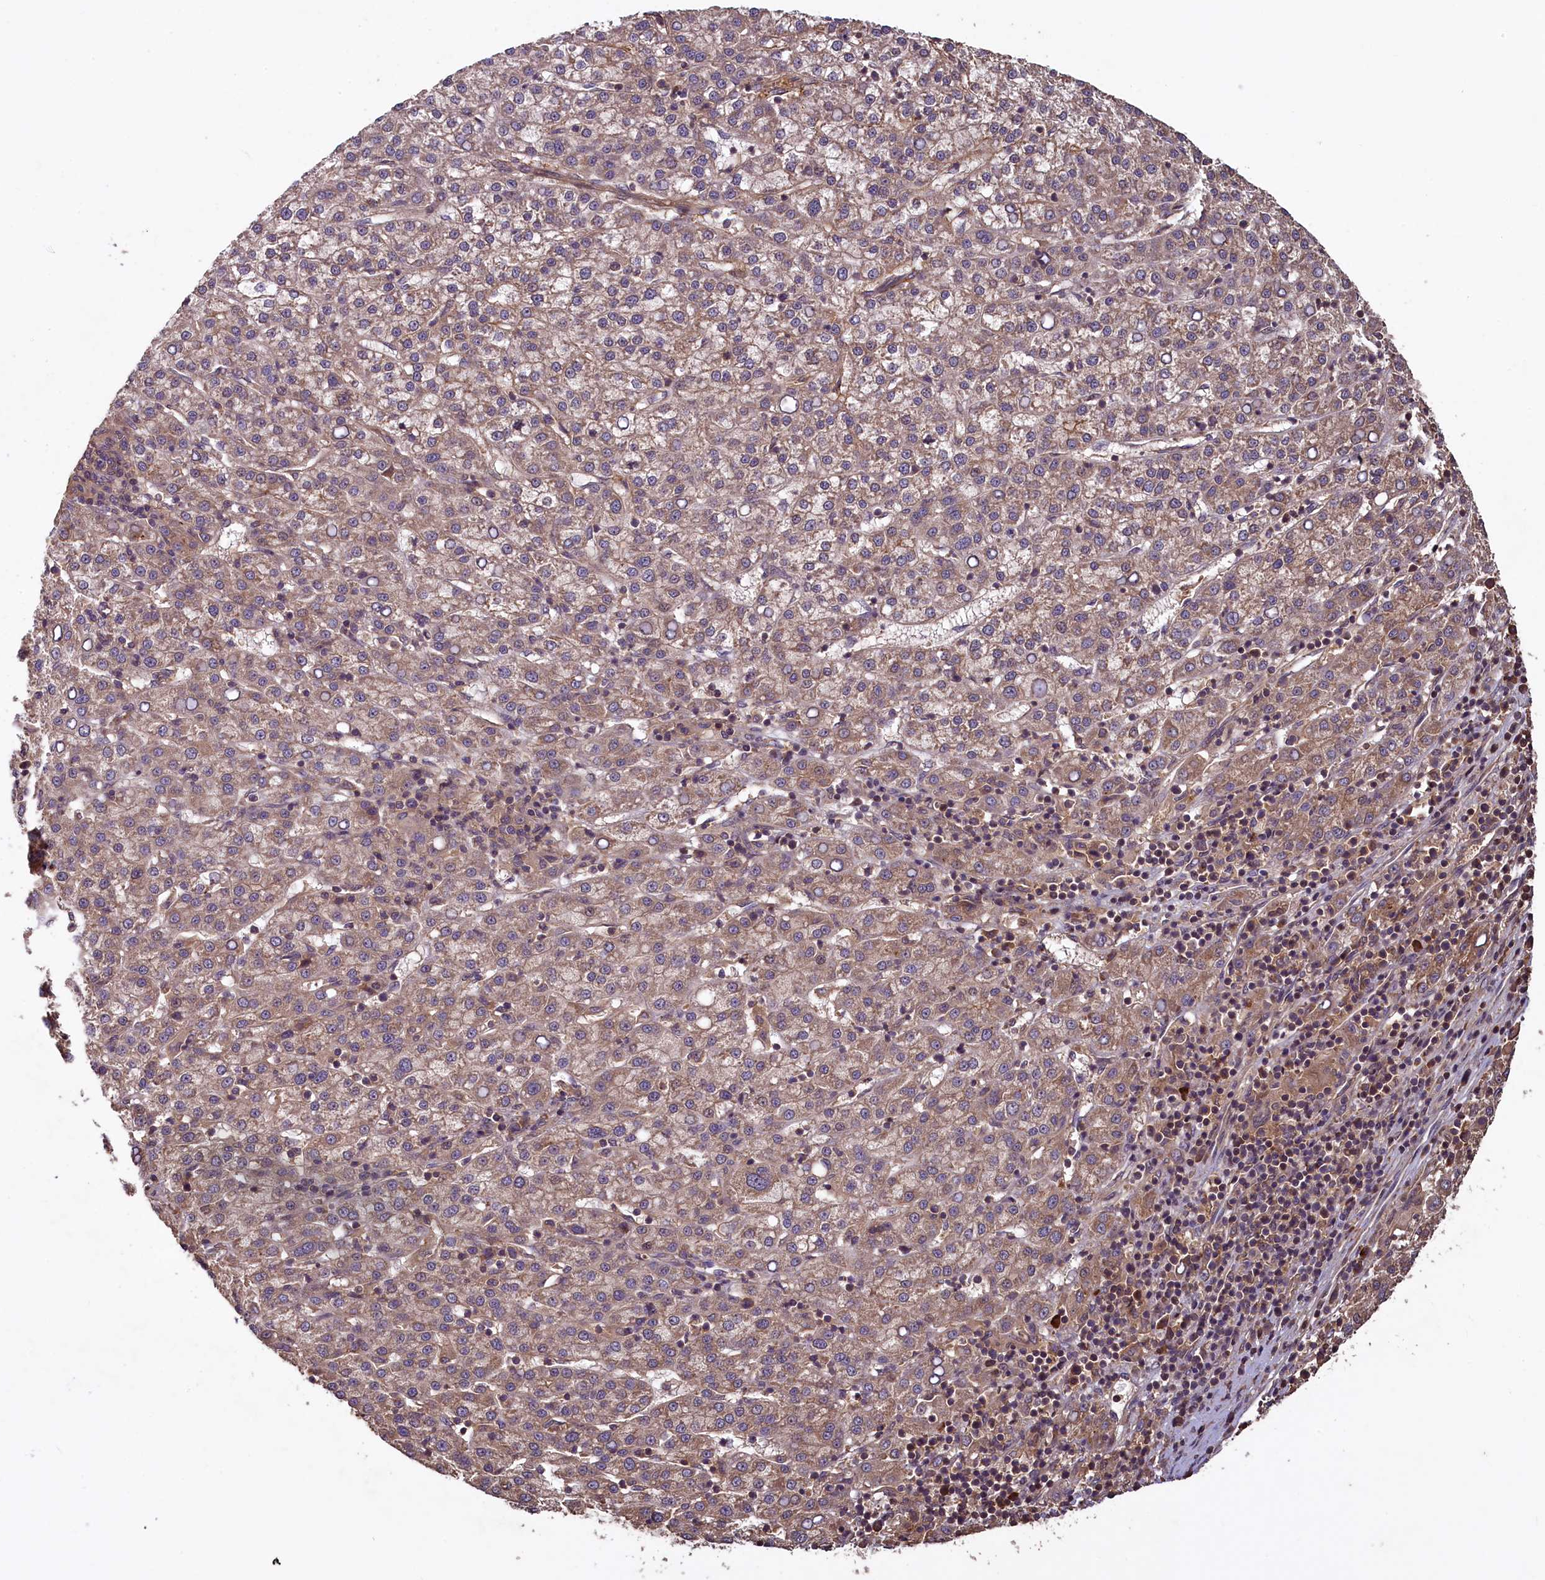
{"staining": {"intensity": "moderate", "quantity": "25%-75%", "location": "cytoplasmic/membranous"}, "tissue": "liver cancer", "cell_type": "Tumor cells", "image_type": "cancer", "snomed": [{"axis": "morphology", "description": "Carcinoma, Hepatocellular, NOS"}, {"axis": "topography", "description": "Liver"}], "caption": "Immunohistochemistry (DAB) staining of liver cancer shows moderate cytoplasmic/membranous protein staining in about 25%-75% of tumor cells.", "gene": "NUDT6", "patient": {"sex": "female", "age": 58}}